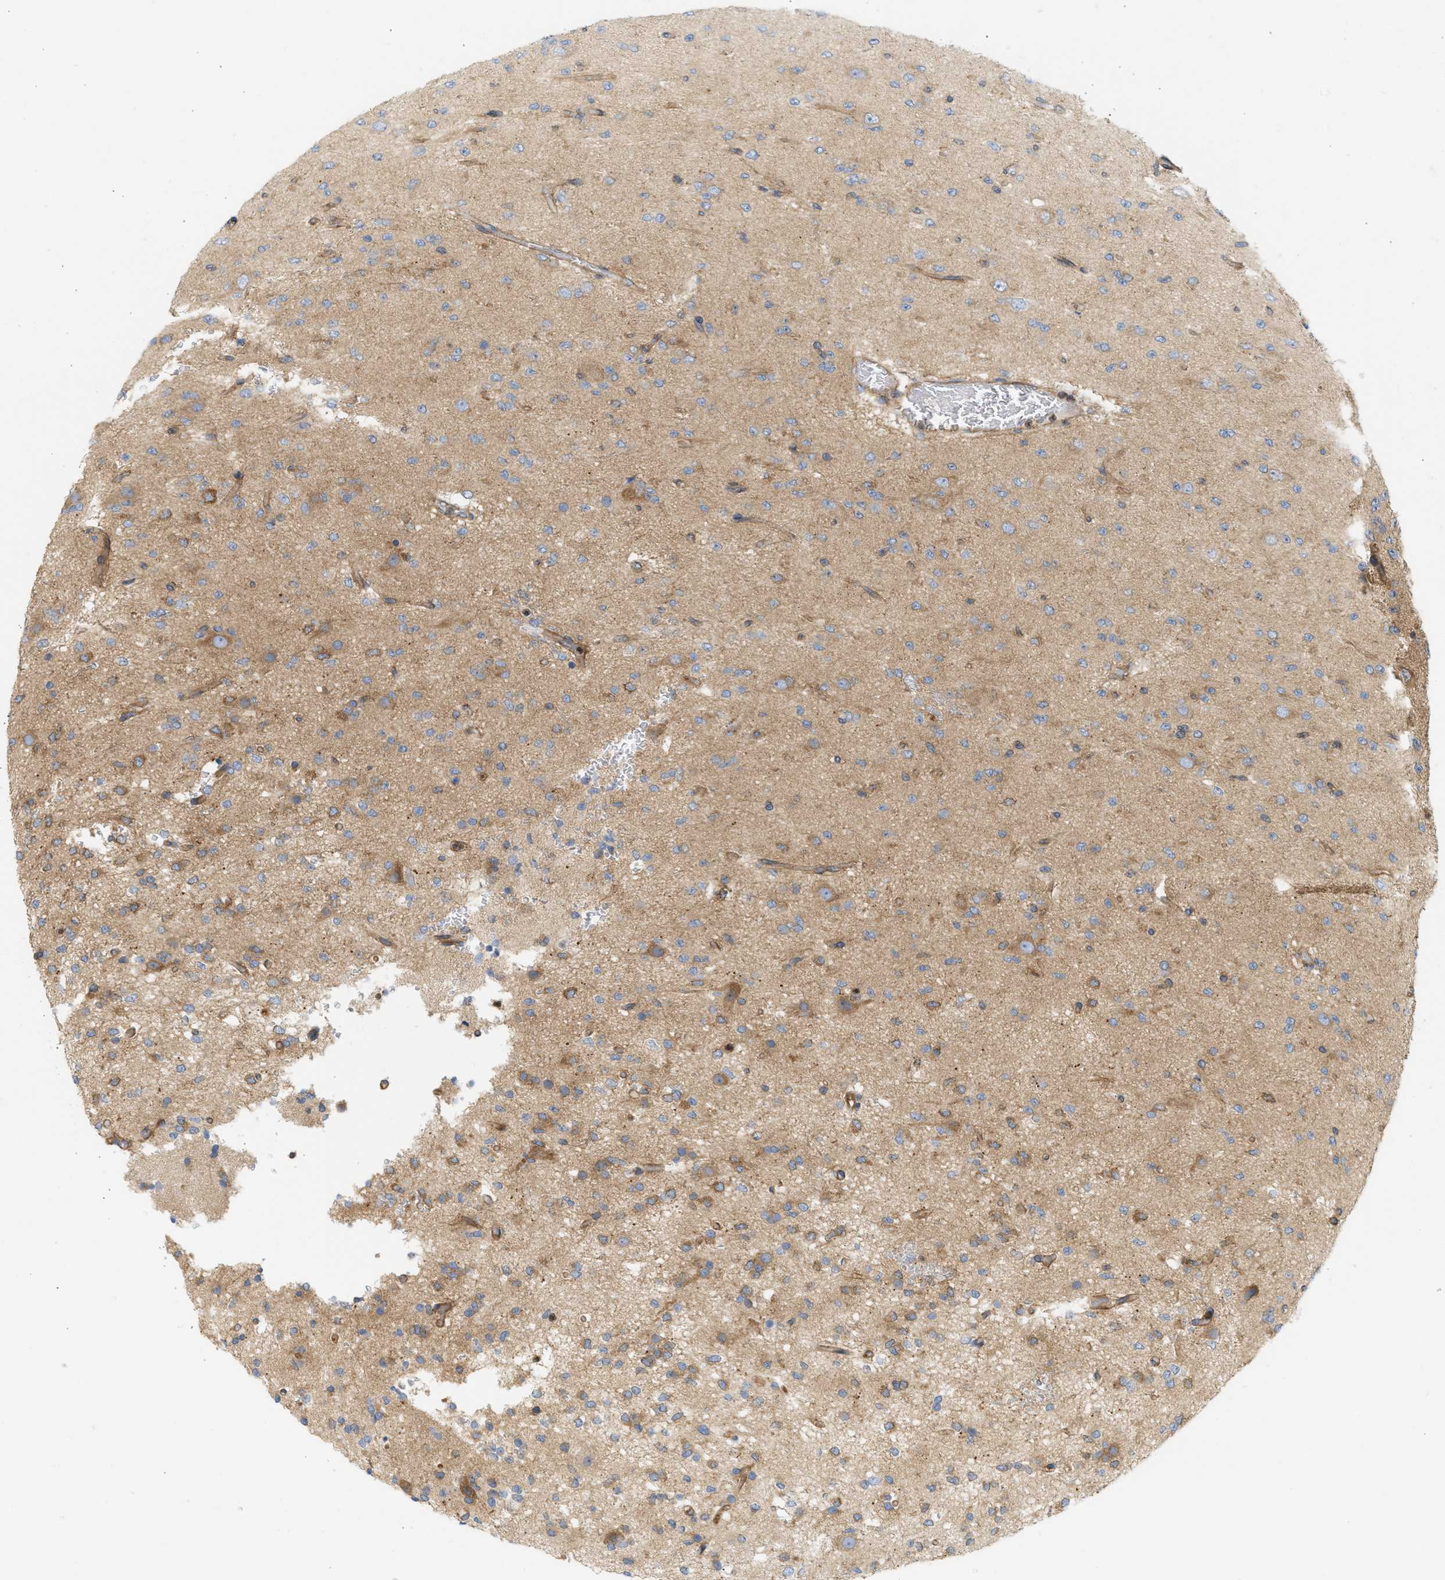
{"staining": {"intensity": "negative", "quantity": "none", "location": "none"}, "tissue": "glioma", "cell_type": "Tumor cells", "image_type": "cancer", "snomed": [{"axis": "morphology", "description": "Glioma, malignant, Low grade"}, {"axis": "topography", "description": "Brain"}], "caption": "The immunohistochemistry micrograph has no significant expression in tumor cells of glioma tissue. (DAB immunohistochemistry (IHC) visualized using brightfield microscopy, high magnification).", "gene": "STRN", "patient": {"sex": "male", "age": 38}}